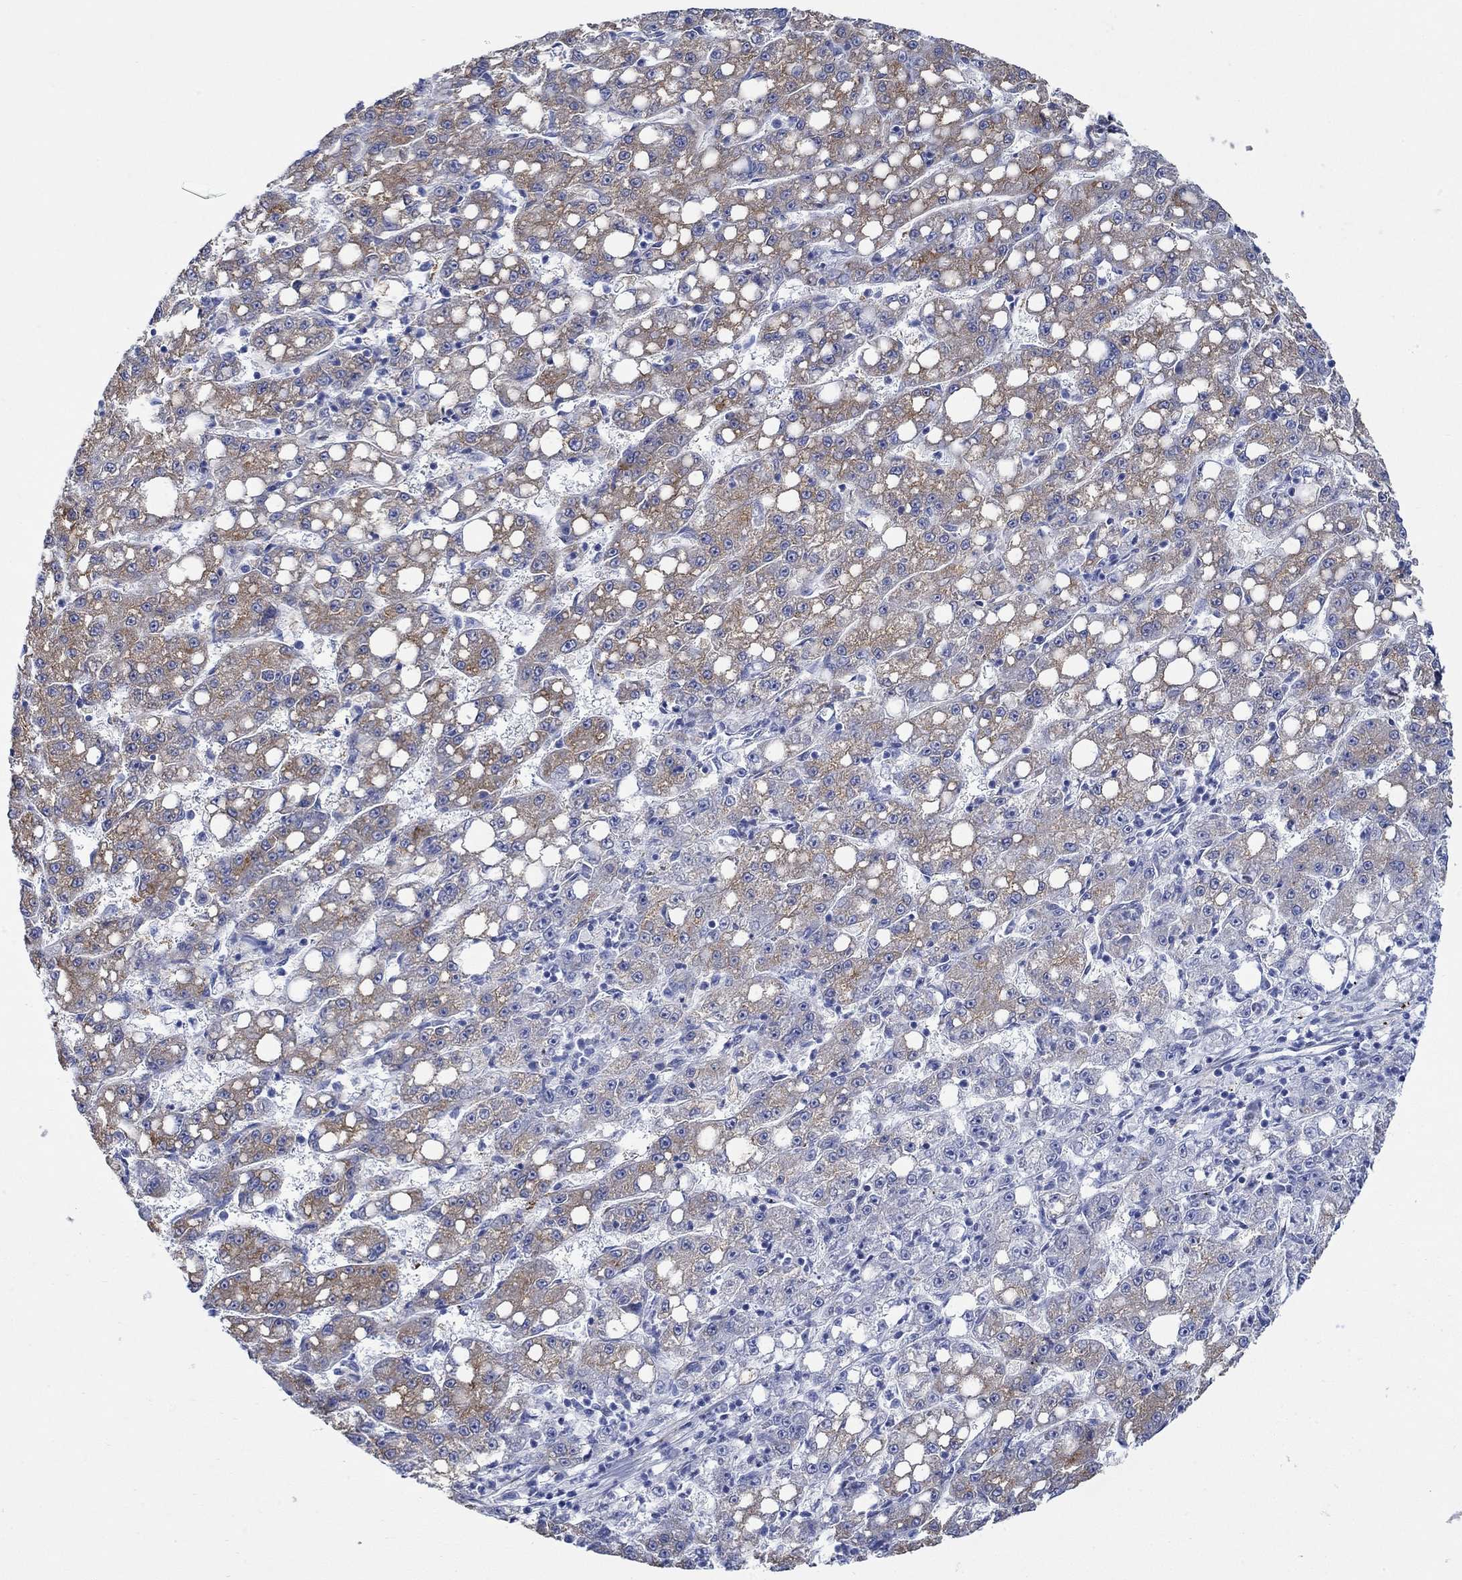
{"staining": {"intensity": "moderate", "quantity": "<25%", "location": "cytoplasmic/membranous"}, "tissue": "liver cancer", "cell_type": "Tumor cells", "image_type": "cancer", "snomed": [{"axis": "morphology", "description": "Carcinoma, Hepatocellular, NOS"}, {"axis": "topography", "description": "Liver"}], "caption": "Protein analysis of liver cancer tissue exhibits moderate cytoplasmic/membranous expression in approximately <25% of tumor cells. The staining is performed using DAB brown chromogen to label protein expression. The nuclei are counter-stained blue using hematoxylin.", "gene": "KSR2", "patient": {"sex": "female", "age": 65}}